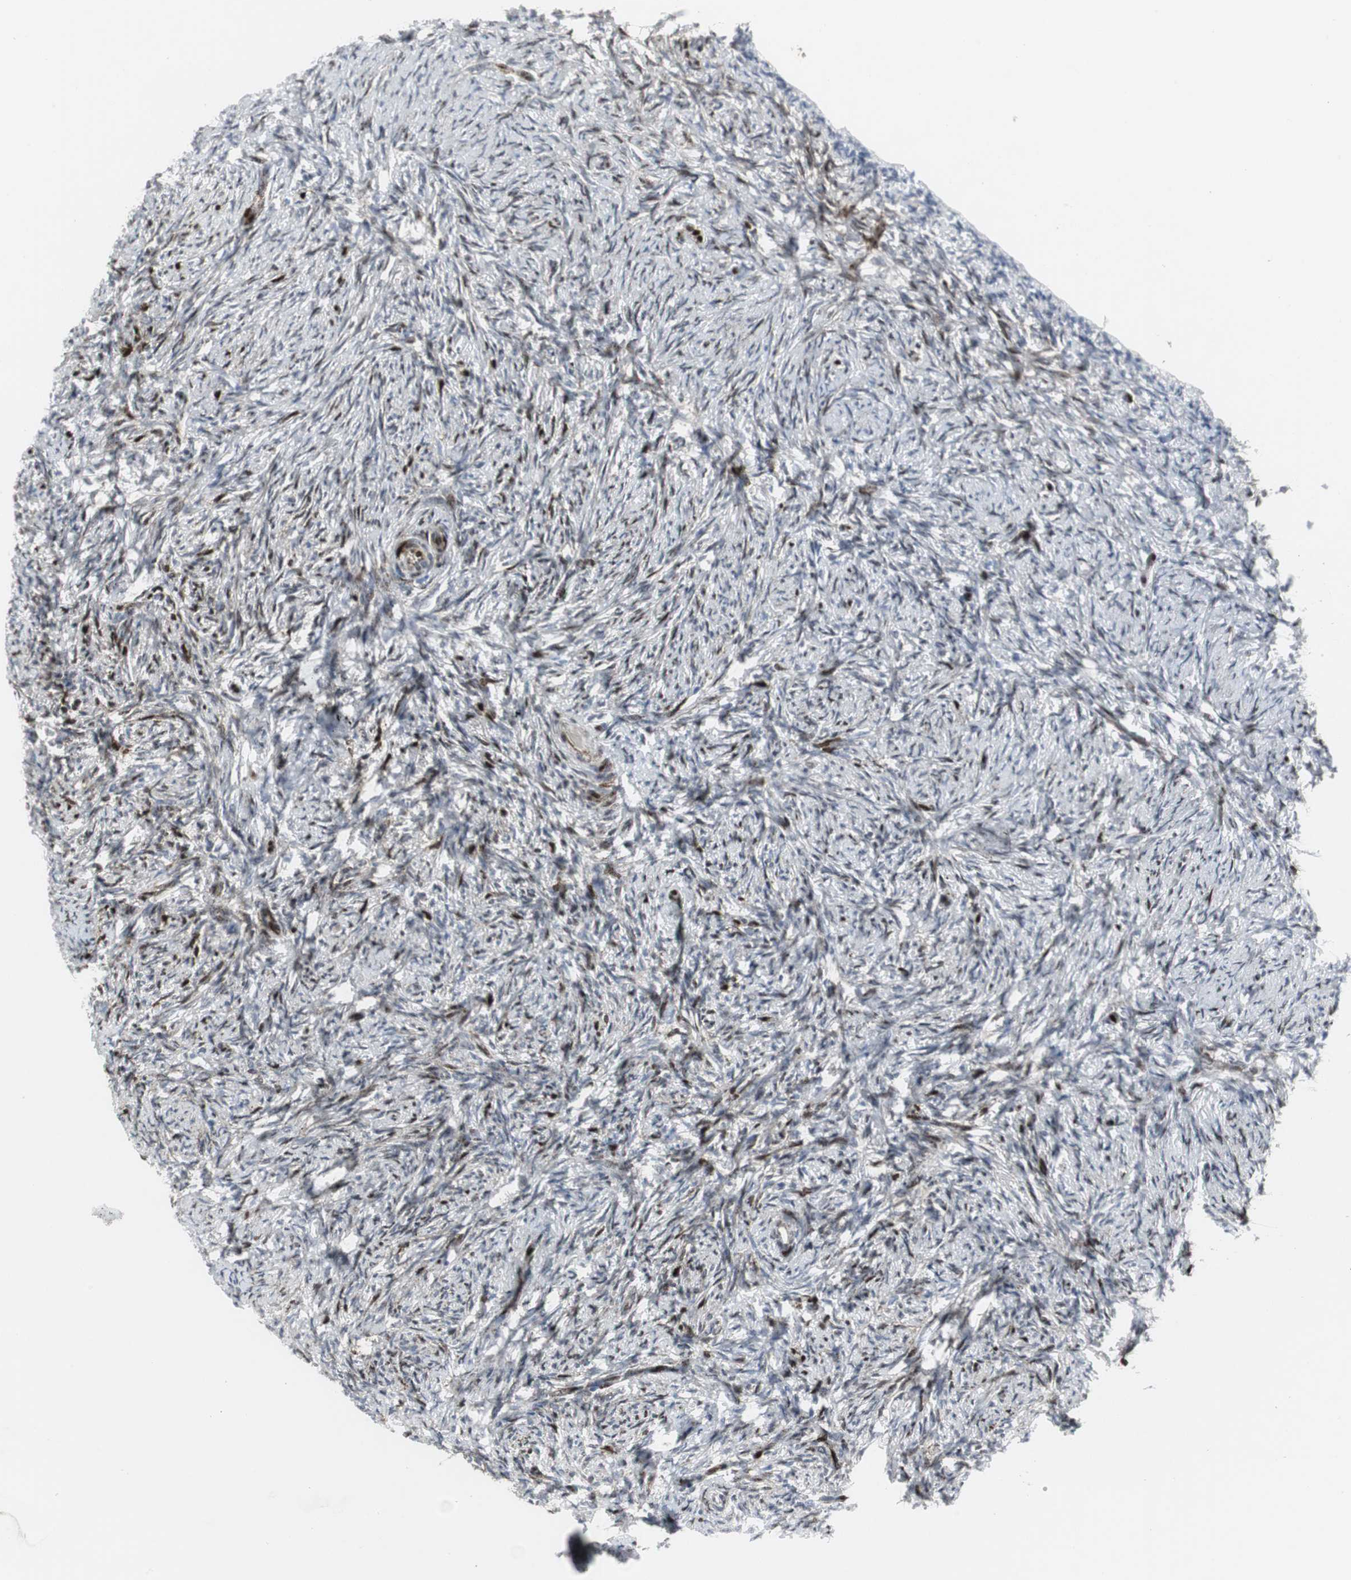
{"staining": {"intensity": "moderate", "quantity": "<25%", "location": "cytoplasmic/membranous,nuclear"}, "tissue": "ovary", "cell_type": "Ovarian stroma cells", "image_type": "normal", "snomed": [{"axis": "morphology", "description": "Normal tissue, NOS"}, {"axis": "topography", "description": "Ovary"}], "caption": "Ovary stained for a protein exhibits moderate cytoplasmic/membranous,nuclear positivity in ovarian stroma cells. (brown staining indicates protein expression, while blue staining denotes nuclei).", "gene": "PPP1R14A", "patient": {"sex": "female", "age": 60}}